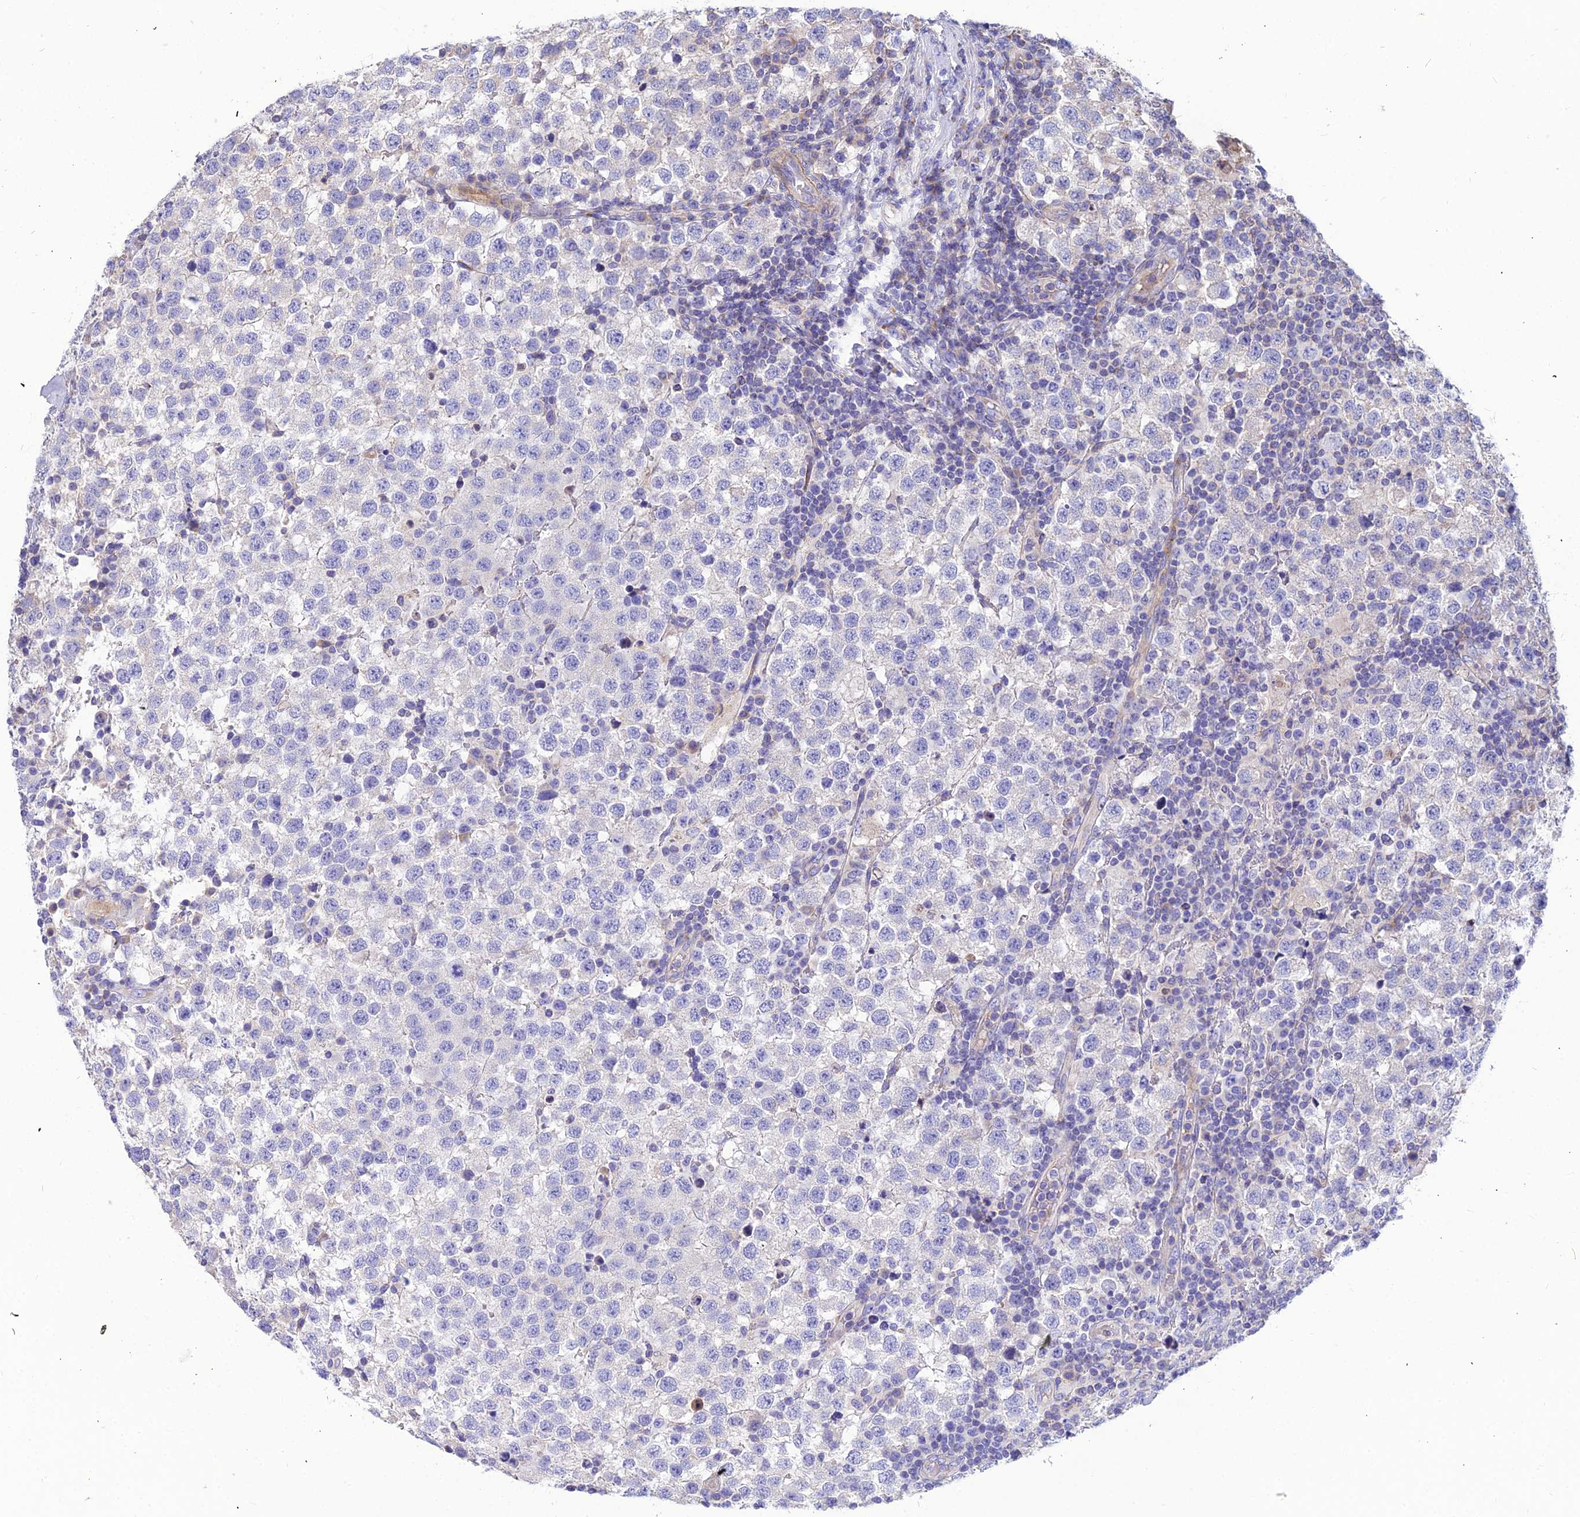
{"staining": {"intensity": "negative", "quantity": "none", "location": "none"}, "tissue": "testis cancer", "cell_type": "Tumor cells", "image_type": "cancer", "snomed": [{"axis": "morphology", "description": "Seminoma, NOS"}, {"axis": "topography", "description": "Testis"}], "caption": "Immunohistochemistry of testis cancer exhibits no expression in tumor cells.", "gene": "ASPHD1", "patient": {"sex": "male", "age": 34}}